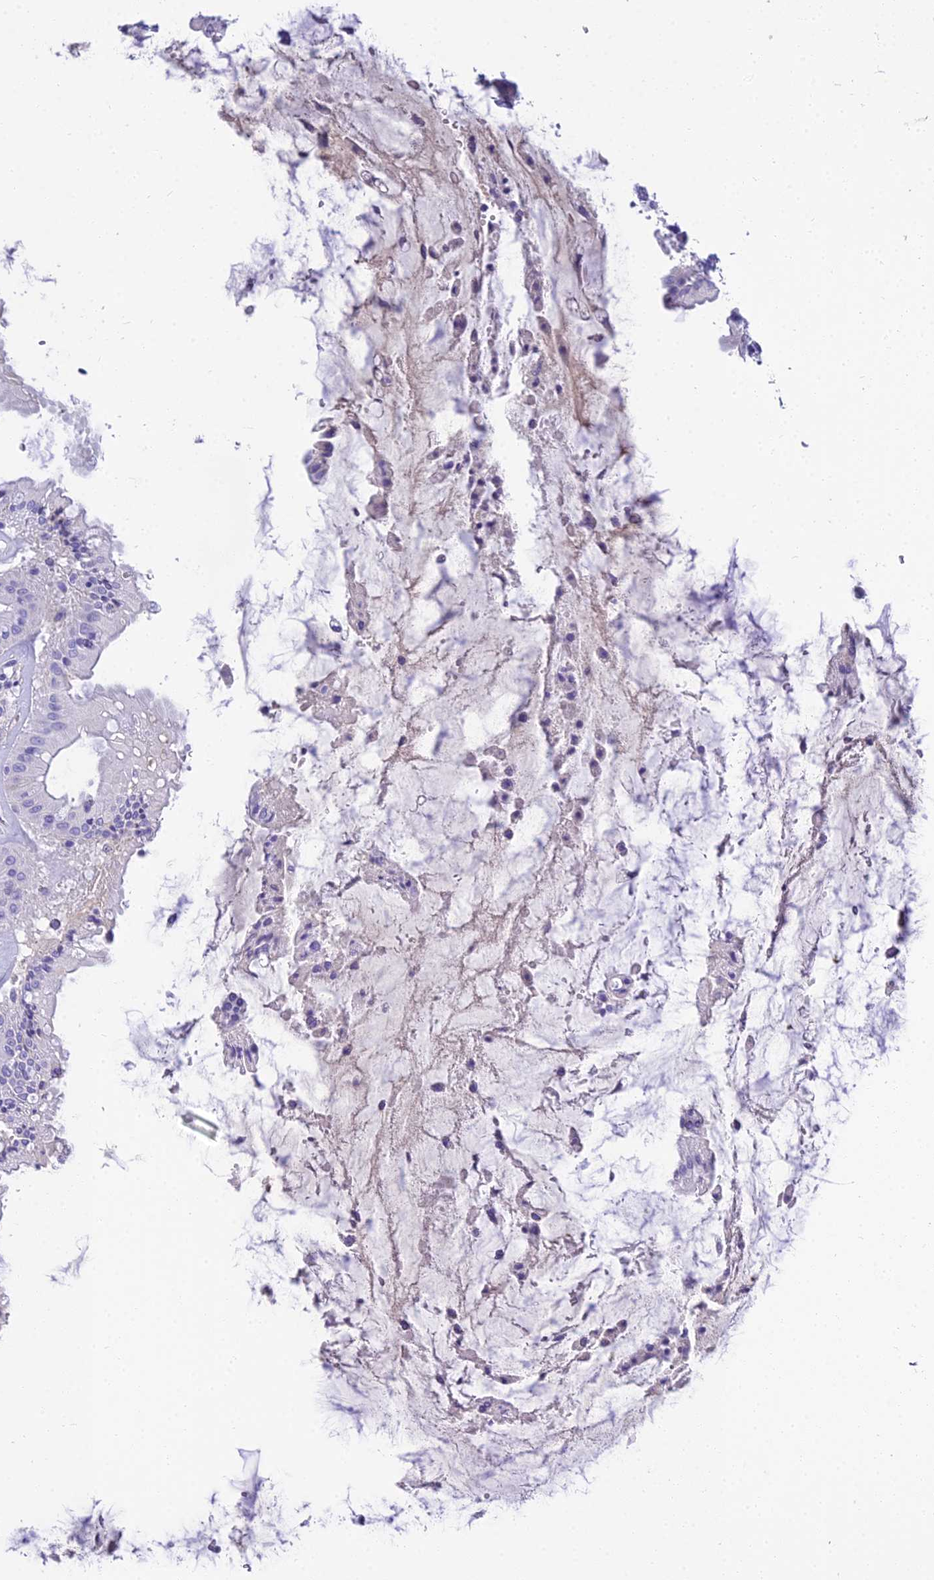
{"staining": {"intensity": "negative", "quantity": "none", "location": "none"}, "tissue": "rectum", "cell_type": "Glandular cells", "image_type": "normal", "snomed": [{"axis": "morphology", "description": "Normal tissue, NOS"}, {"axis": "topography", "description": "Rectum"}], "caption": "High power microscopy image of an IHC image of normal rectum, revealing no significant positivity in glandular cells.", "gene": "NINJ1", "patient": {"sex": "female", "age": 57}}